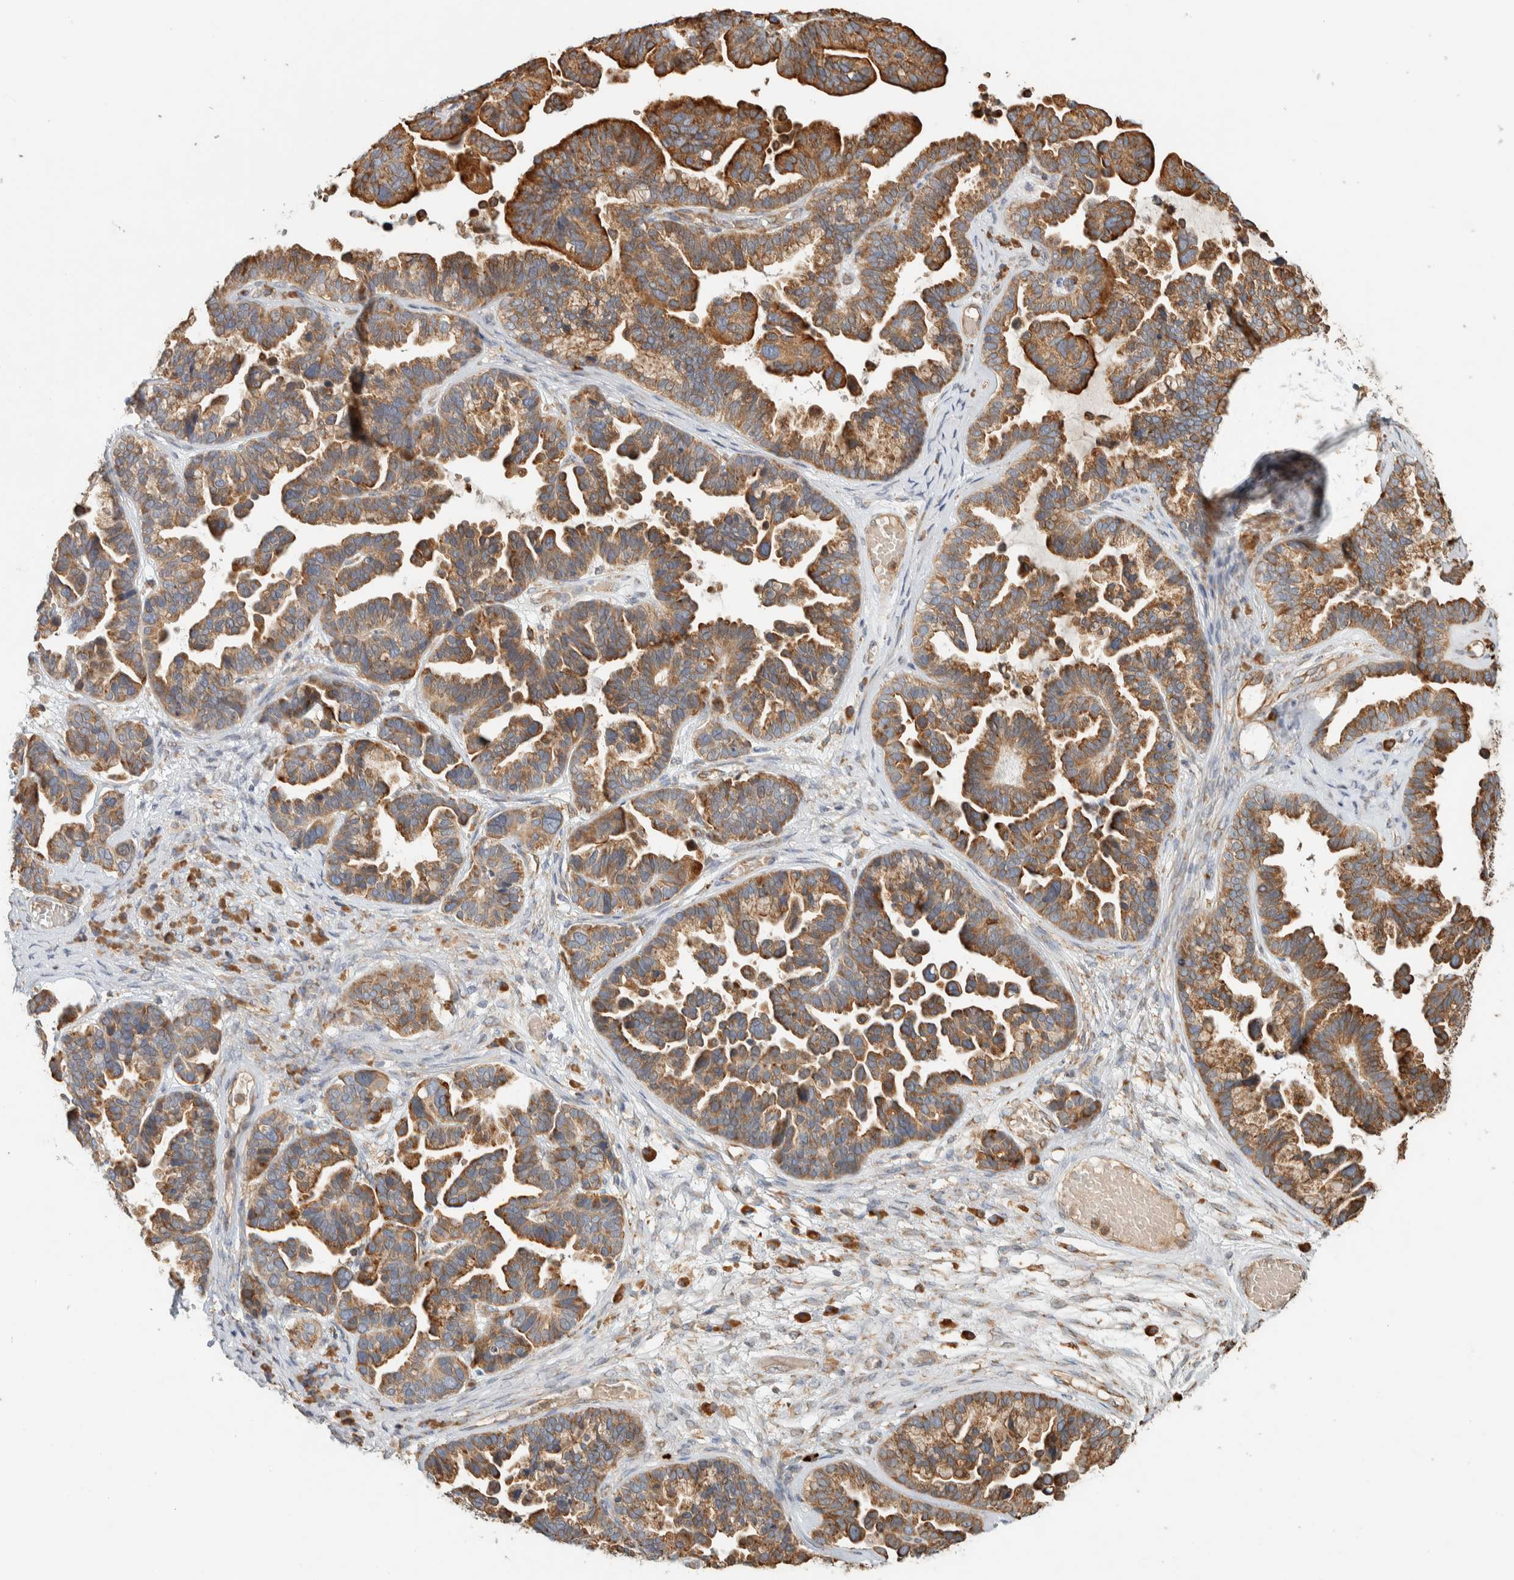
{"staining": {"intensity": "moderate", "quantity": ">75%", "location": "cytoplasmic/membranous"}, "tissue": "ovarian cancer", "cell_type": "Tumor cells", "image_type": "cancer", "snomed": [{"axis": "morphology", "description": "Cystadenocarcinoma, serous, NOS"}, {"axis": "topography", "description": "Ovary"}], "caption": "Protein staining reveals moderate cytoplasmic/membranous staining in about >75% of tumor cells in ovarian cancer (serous cystadenocarcinoma).", "gene": "RAB11FIP1", "patient": {"sex": "female", "age": 56}}